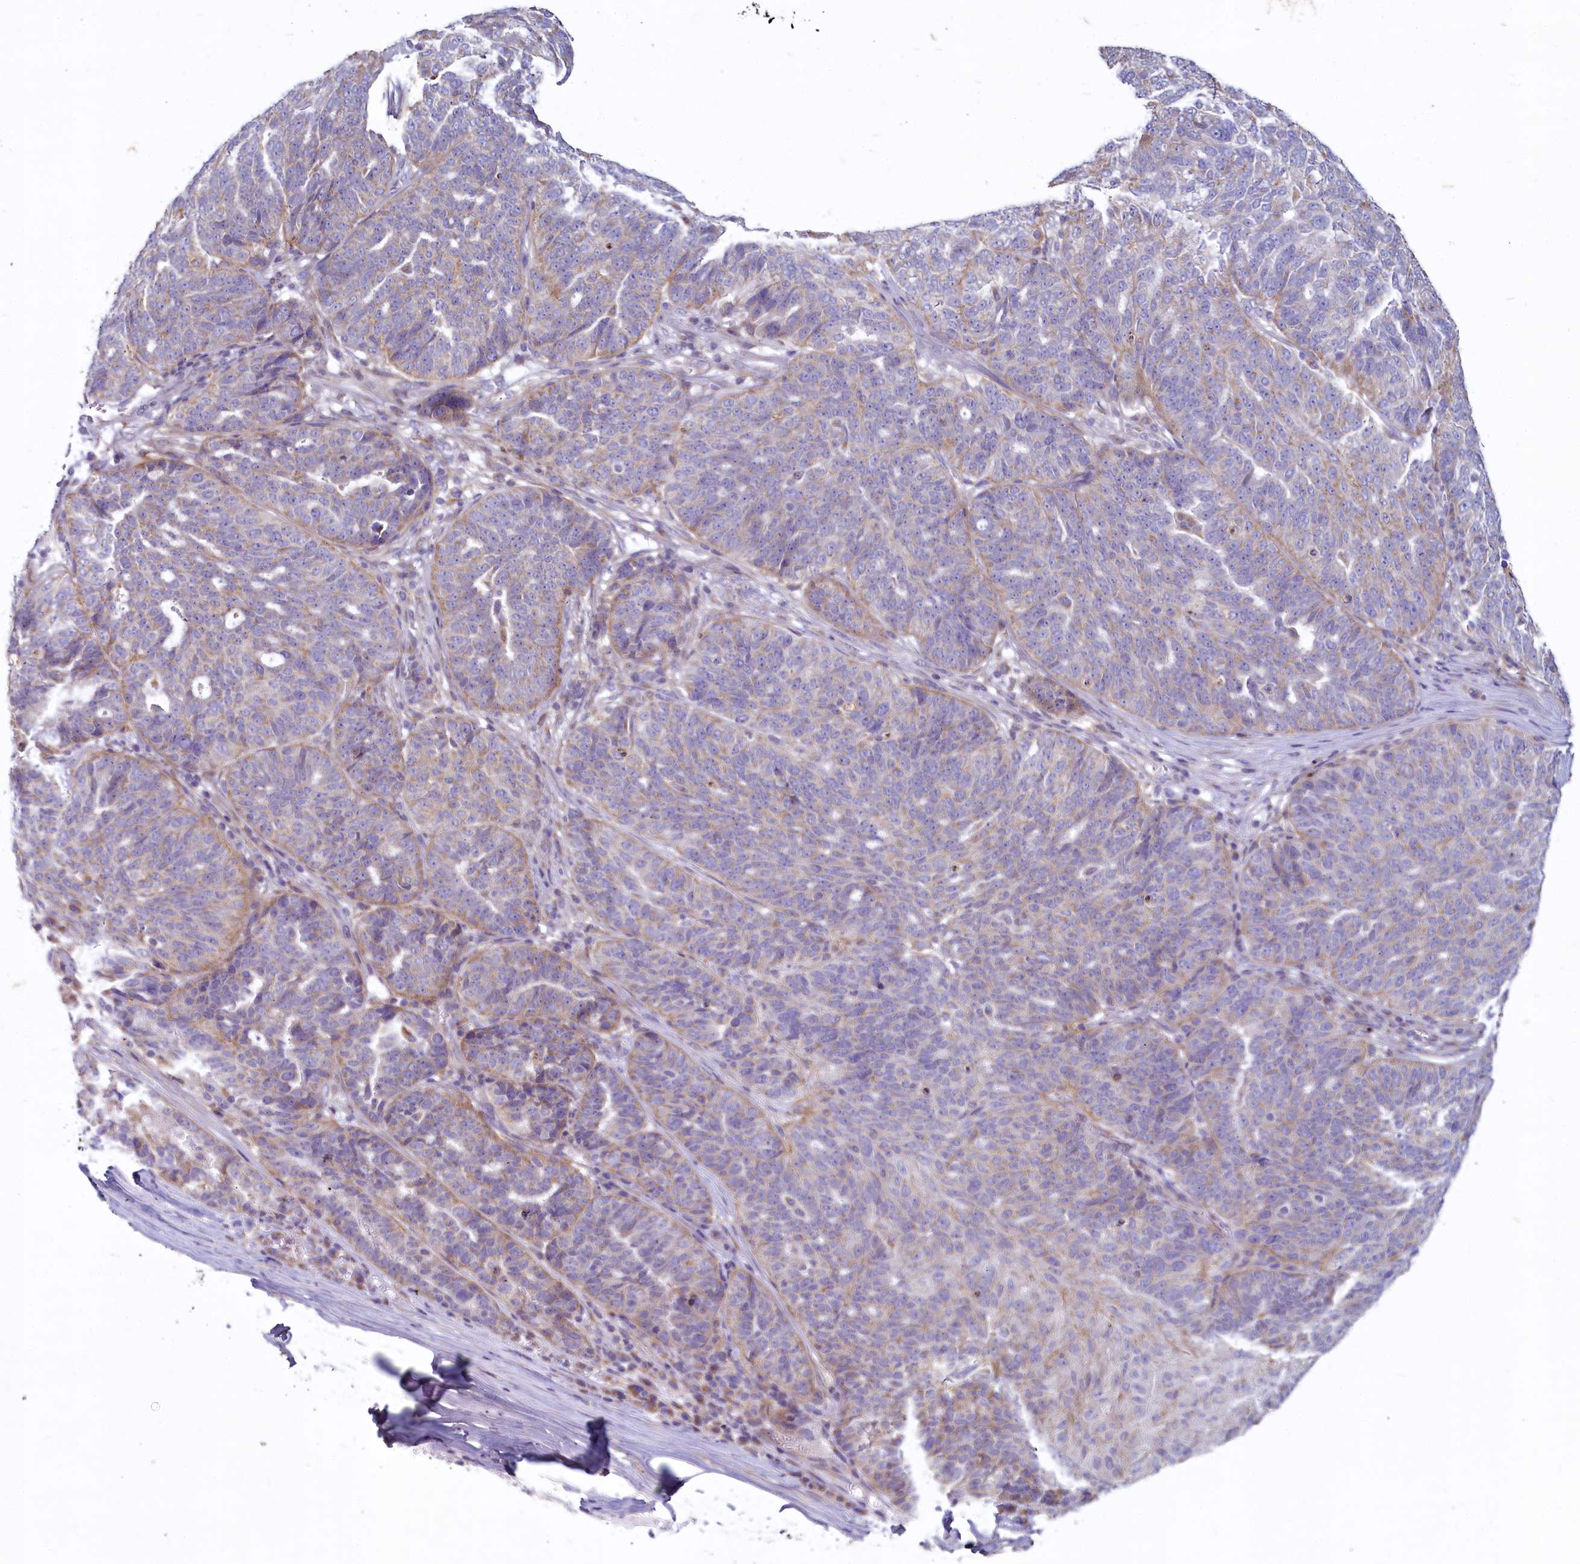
{"staining": {"intensity": "weak", "quantity": "<25%", "location": "cytoplasmic/membranous"}, "tissue": "ovarian cancer", "cell_type": "Tumor cells", "image_type": "cancer", "snomed": [{"axis": "morphology", "description": "Cystadenocarcinoma, serous, NOS"}, {"axis": "topography", "description": "Ovary"}], "caption": "Human ovarian cancer stained for a protein using immunohistochemistry reveals no positivity in tumor cells.", "gene": "ADCY2", "patient": {"sex": "female", "age": 59}}